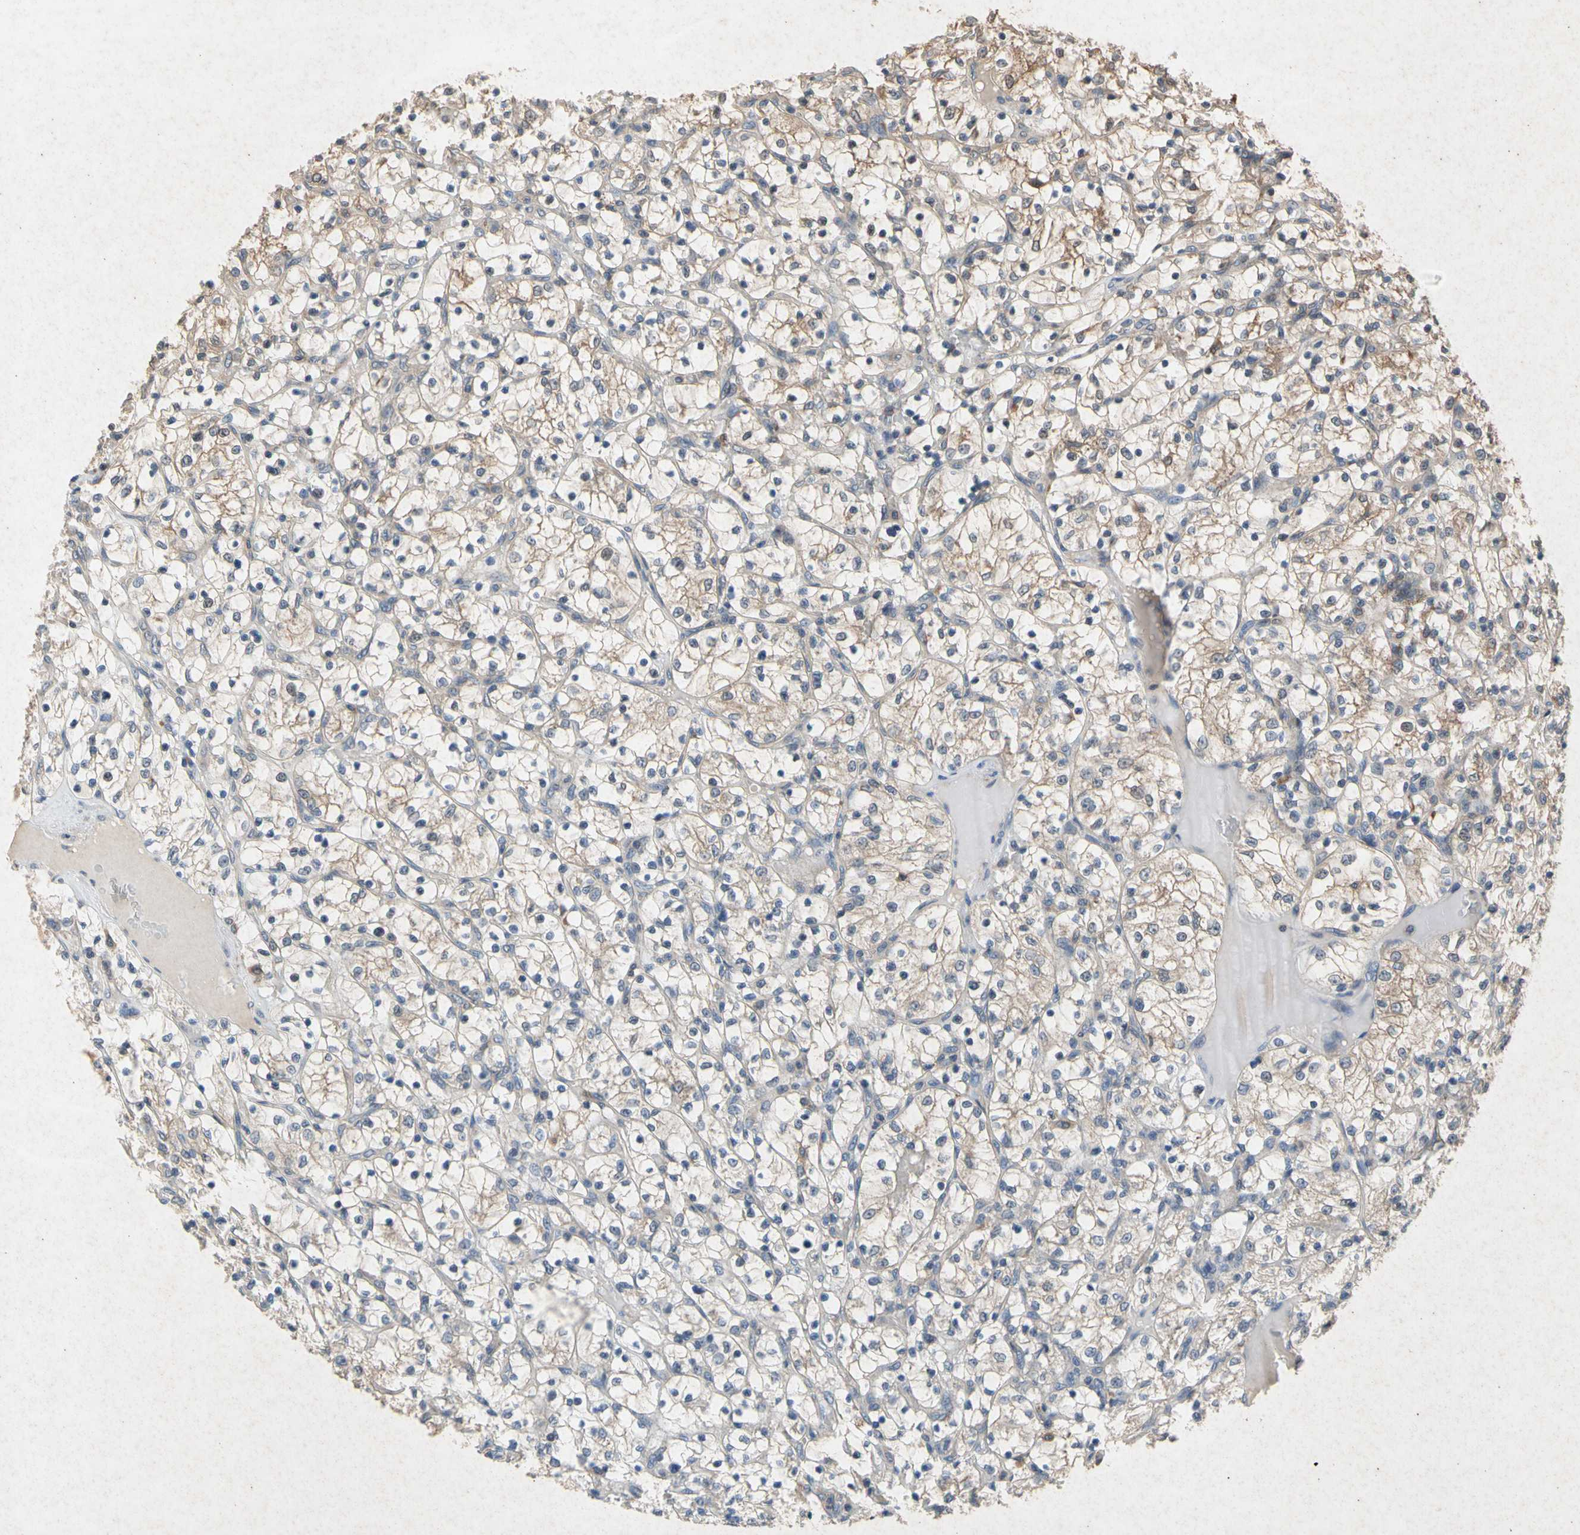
{"staining": {"intensity": "moderate", "quantity": ">75%", "location": "cytoplasmic/membranous"}, "tissue": "renal cancer", "cell_type": "Tumor cells", "image_type": "cancer", "snomed": [{"axis": "morphology", "description": "Adenocarcinoma, NOS"}, {"axis": "topography", "description": "Kidney"}], "caption": "Protein analysis of adenocarcinoma (renal) tissue demonstrates moderate cytoplasmic/membranous positivity in approximately >75% of tumor cells. (DAB = brown stain, brightfield microscopy at high magnification).", "gene": "RPS6KA1", "patient": {"sex": "female", "age": 69}}